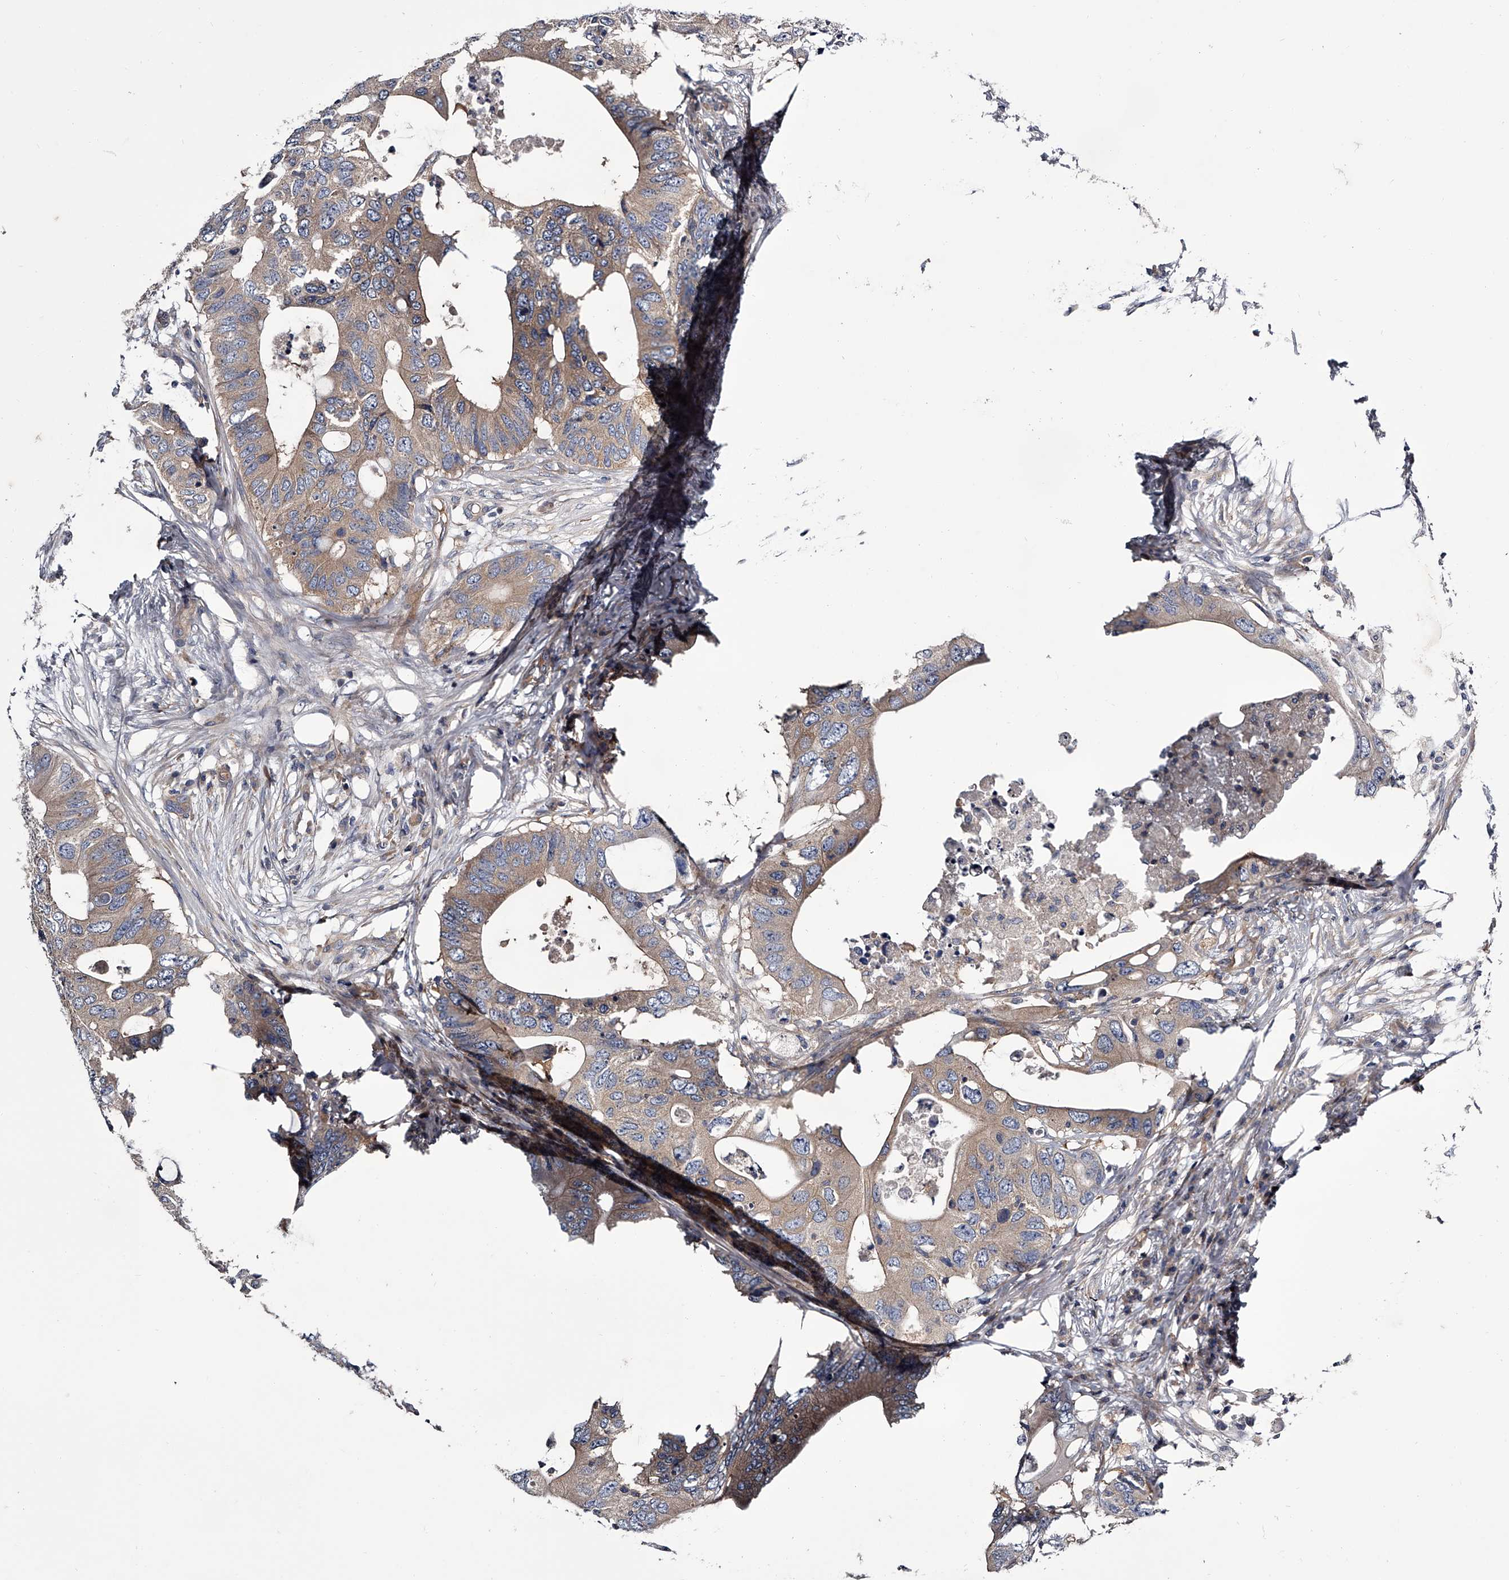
{"staining": {"intensity": "weak", "quantity": ">75%", "location": "cytoplasmic/membranous"}, "tissue": "colorectal cancer", "cell_type": "Tumor cells", "image_type": "cancer", "snomed": [{"axis": "morphology", "description": "Adenocarcinoma, NOS"}, {"axis": "topography", "description": "Colon"}], "caption": "Immunohistochemistry (IHC) image of neoplastic tissue: colorectal adenocarcinoma stained using immunohistochemistry displays low levels of weak protein expression localized specifically in the cytoplasmic/membranous of tumor cells, appearing as a cytoplasmic/membranous brown color.", "gene": "GAPVD1", "patient": {"sex": "male", "age": 71}}